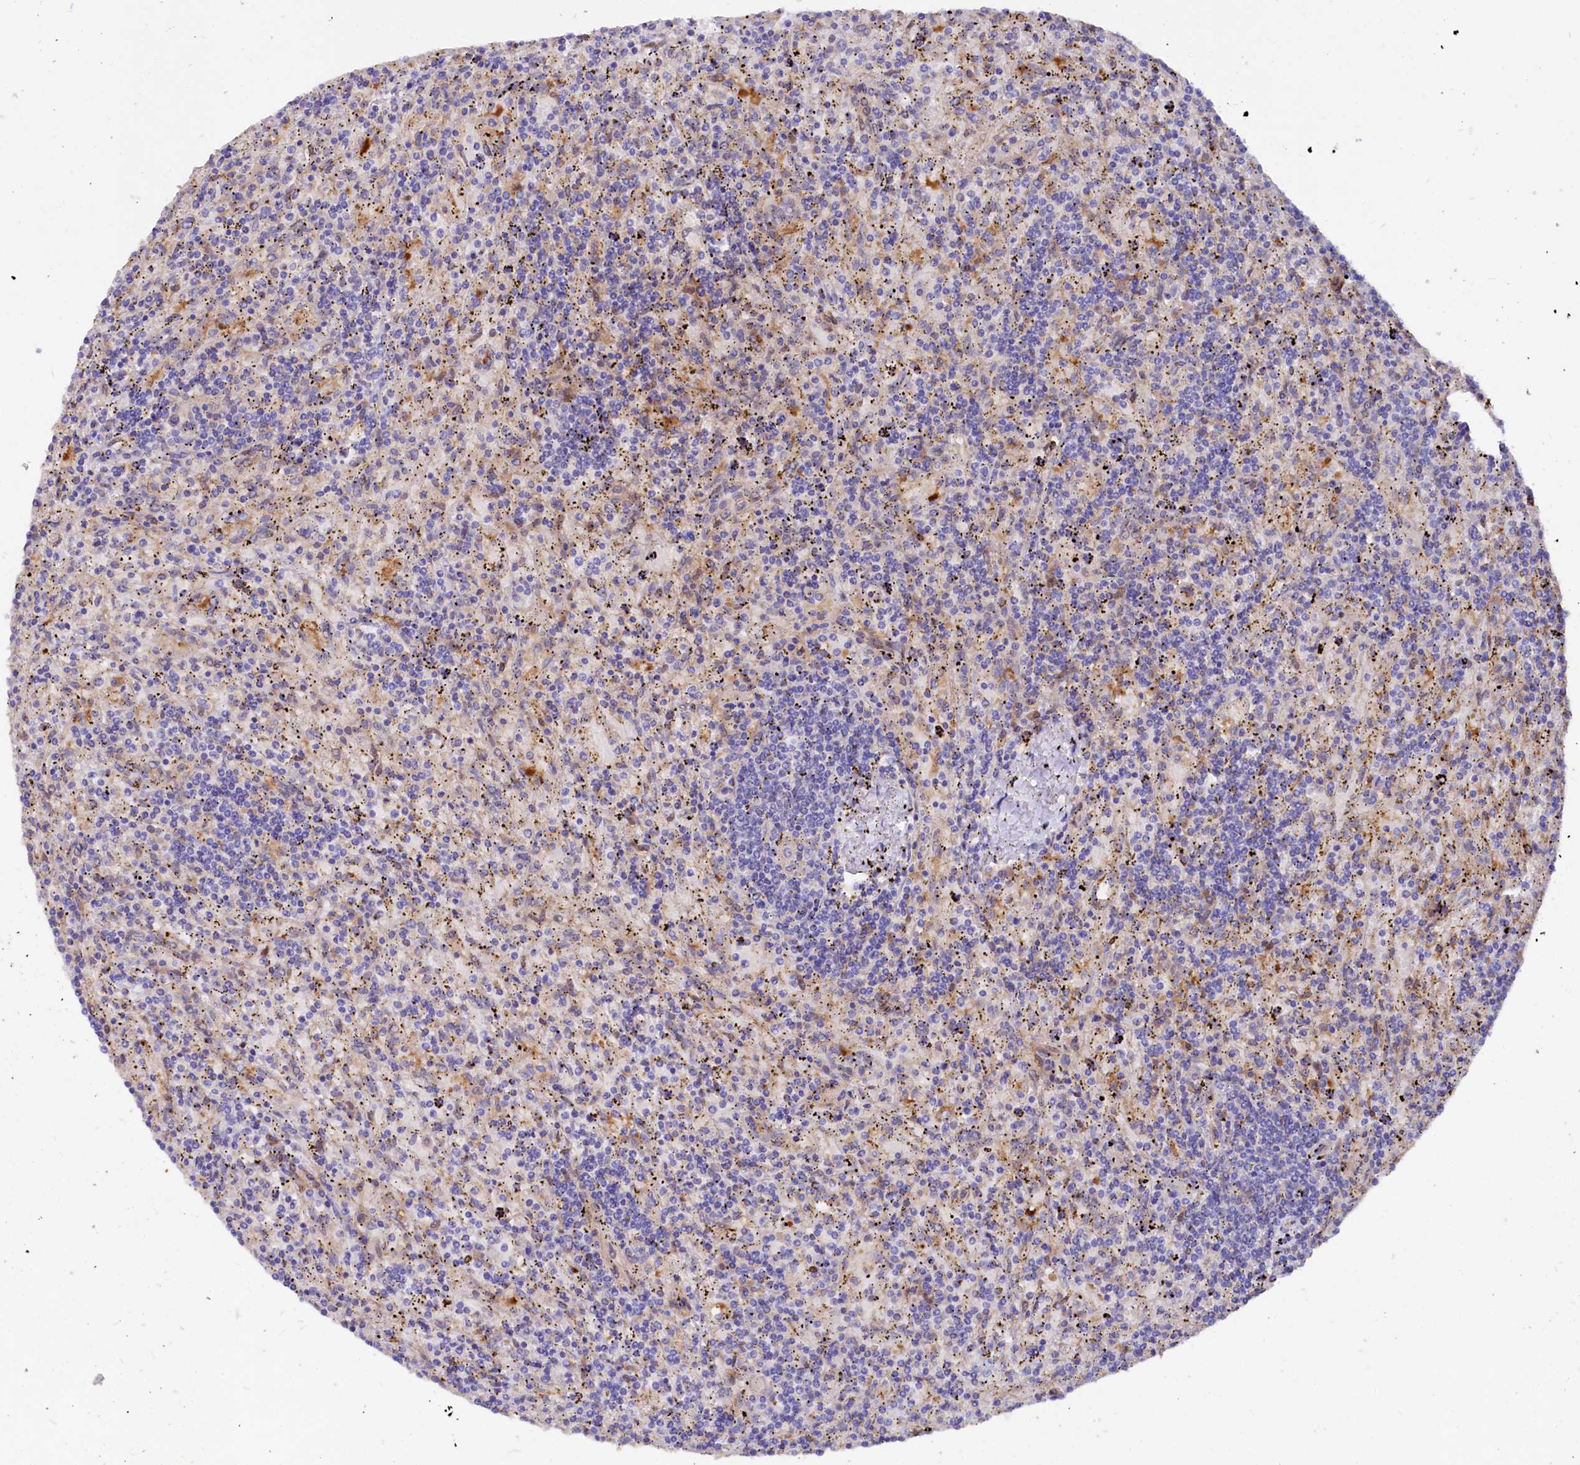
{"staining": {"intensity": "negative", "quantity": "none", "location": "none"}, "tissue": "lymphoma", "cell_type": "Tumor cells", "image_type": "cancer", "snomed": [{"axis": "morphology", "description": "Malignant lymphoma, non-Hodgkin's type, Low grade"}, {"axis": "topography", "description": "Spleen"}], "caption": "Lymphoma was stained to show a protein in brown. There is no significant expression in tumor cells. Brightfield microscopy of immunohistochemistry stained with DAB (3,3'-diaminobenzidine) (brown) and hematoxylin (blue), captured at high magnification.", "gene": "IL17RD", "patient": {"sex": "male", "age": 76}}